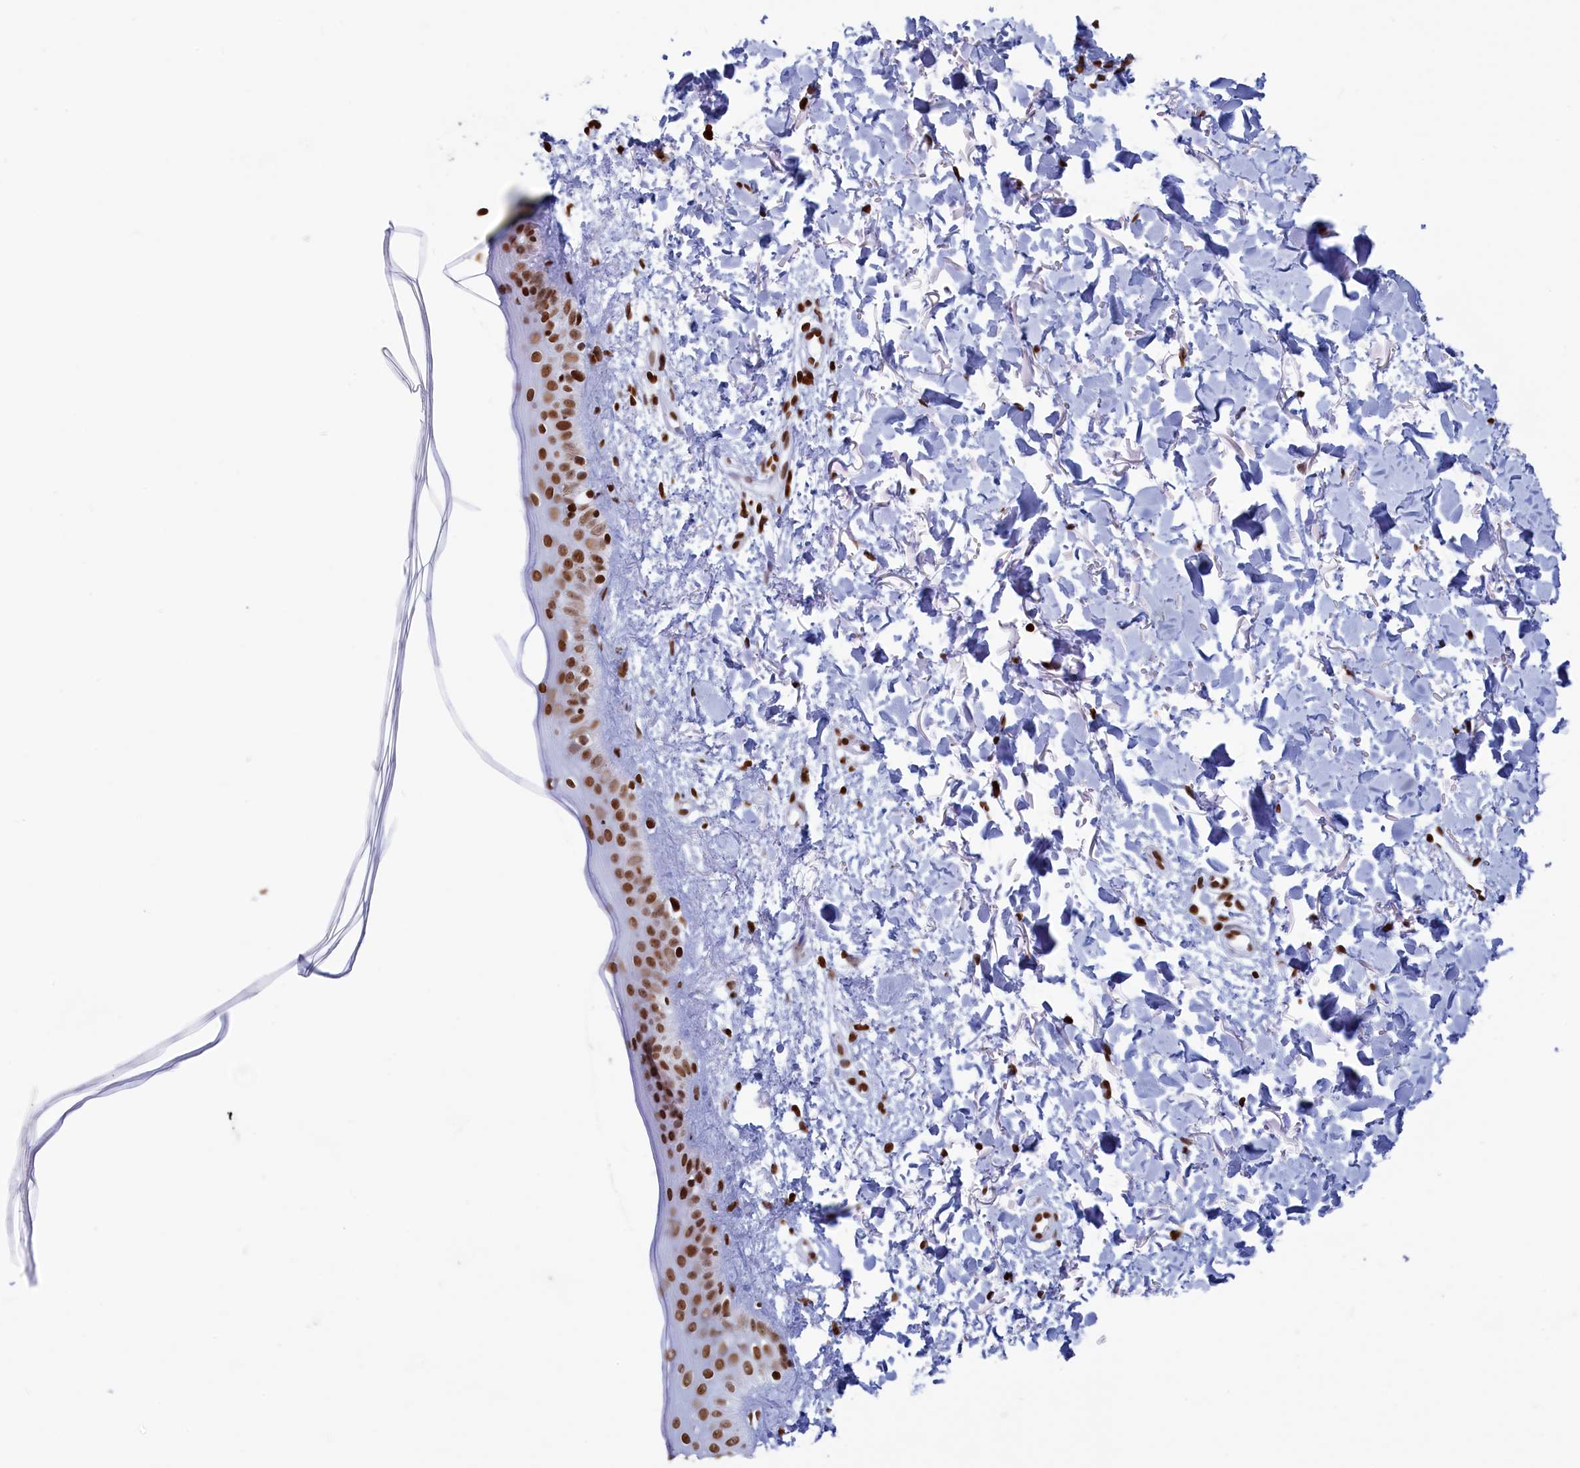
{"staining": {"intensity": "moderate", "quantity": ">75%", "location": "nuclear"}, "tissue": "skin", "cell_type": "Fibroblasts", "image_type": "normal", "snomed": [{"axis": "morphology", "description": "Normal tissue, NOS"}, {"axis": "topography", "description": "Skin"}], "caption": "This is a histology image of IHC staining of normal skin, which shows moderate staining in the nuclear of fibroblasts.", "gene": "APOBEC3A", "patient": {"sex": "female", "age": 58}}